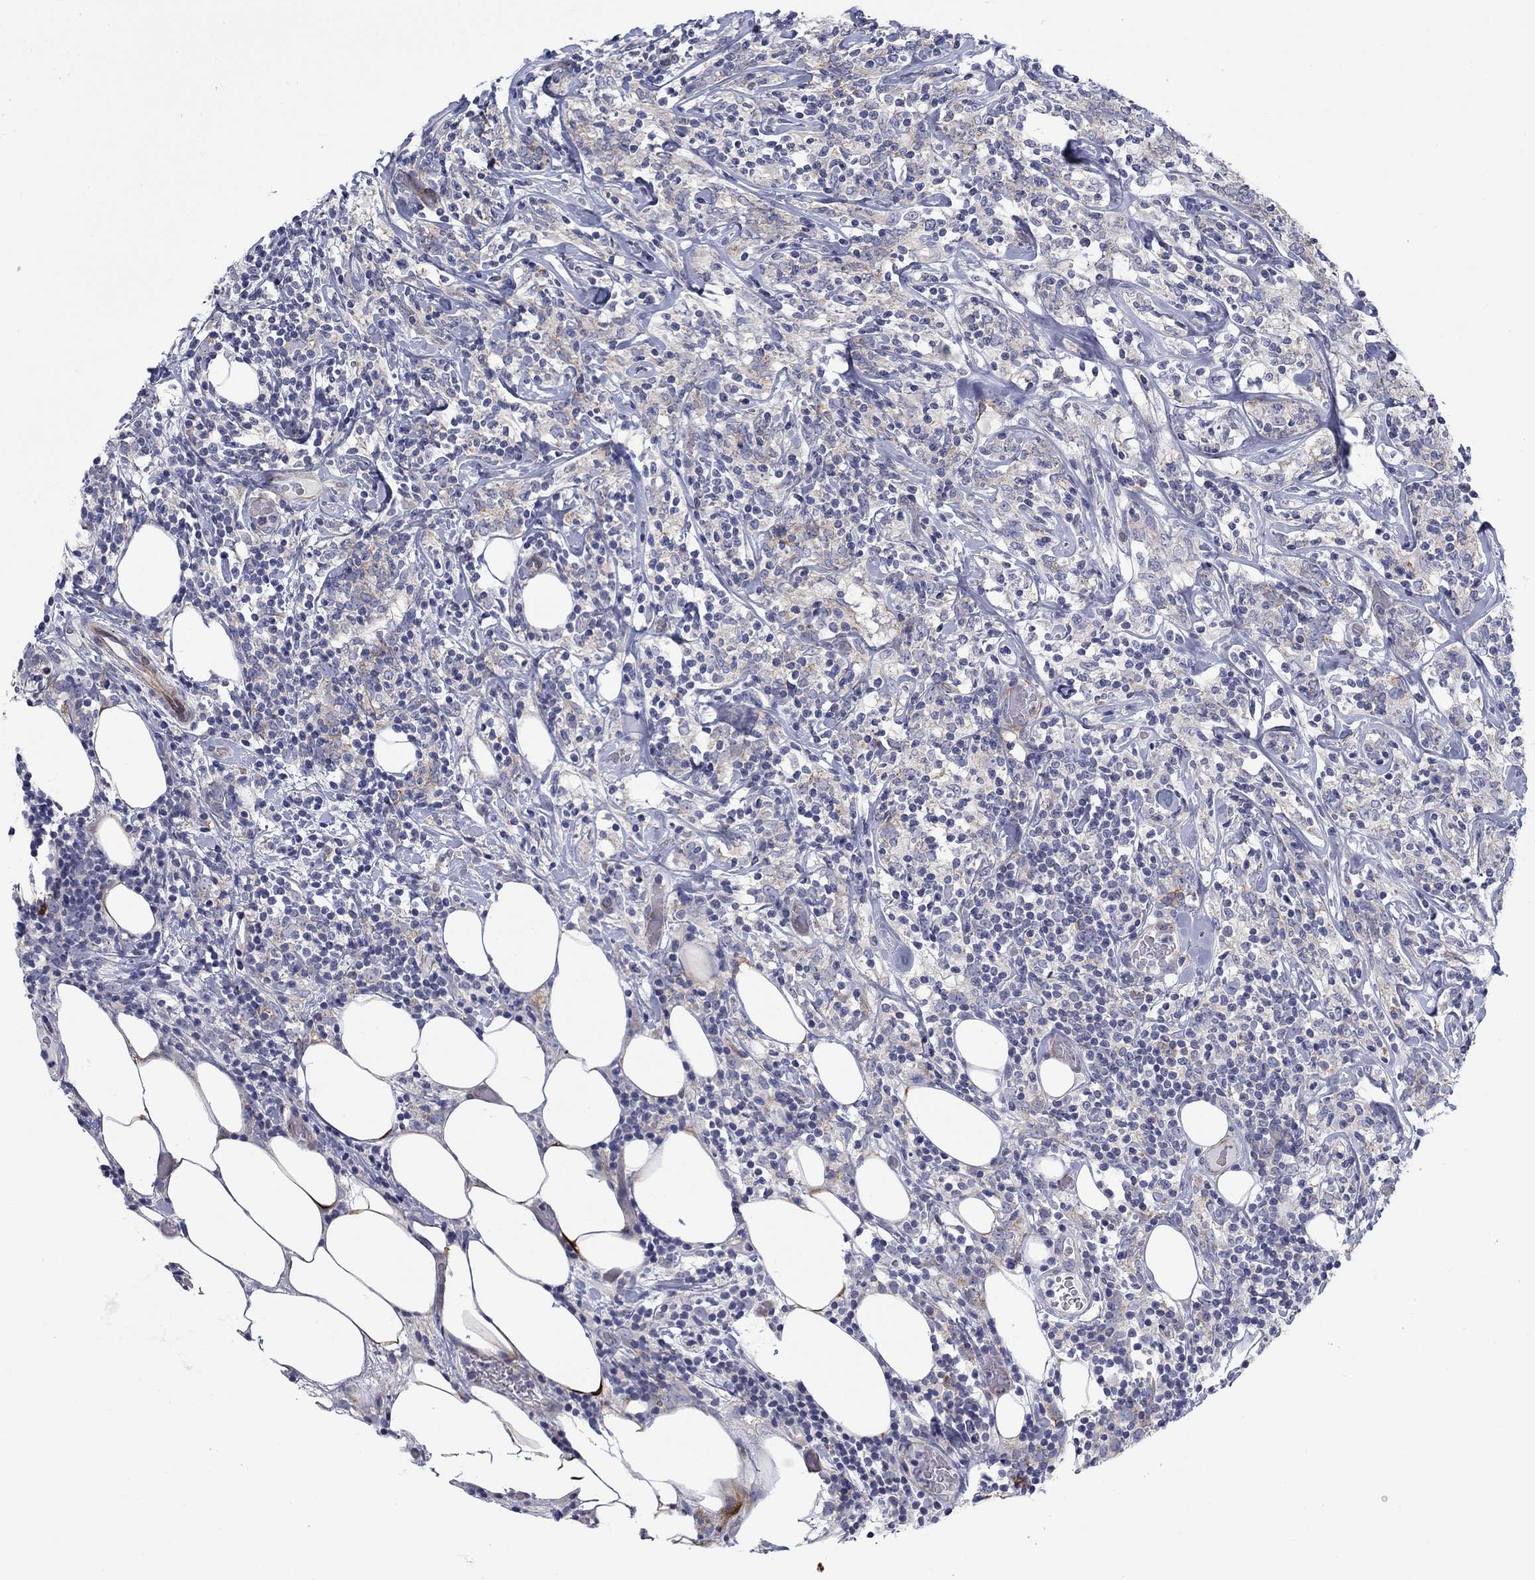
{"staining": {"intensity": "weak", "quantity": "25%-75%", "location": "cytoplasmic/membranous"}, "tissue": "lymphoma", "cell_type": "Tumor cells", "image_type": "cancer", "snomed": [{"axis": "morphology", "description": "Malignant lymphoma, non-Hodgkin's type, High grade"}, {"axis": "topography", "description": "Lymph node"}], "caption": "Human high-grade malignant lymphoma, non-Hodgkin's type stained with a protein marker shows weak staining in tumor cells.", "gene": "FXR1", "patient": {"sex": "female", "age": 84}}